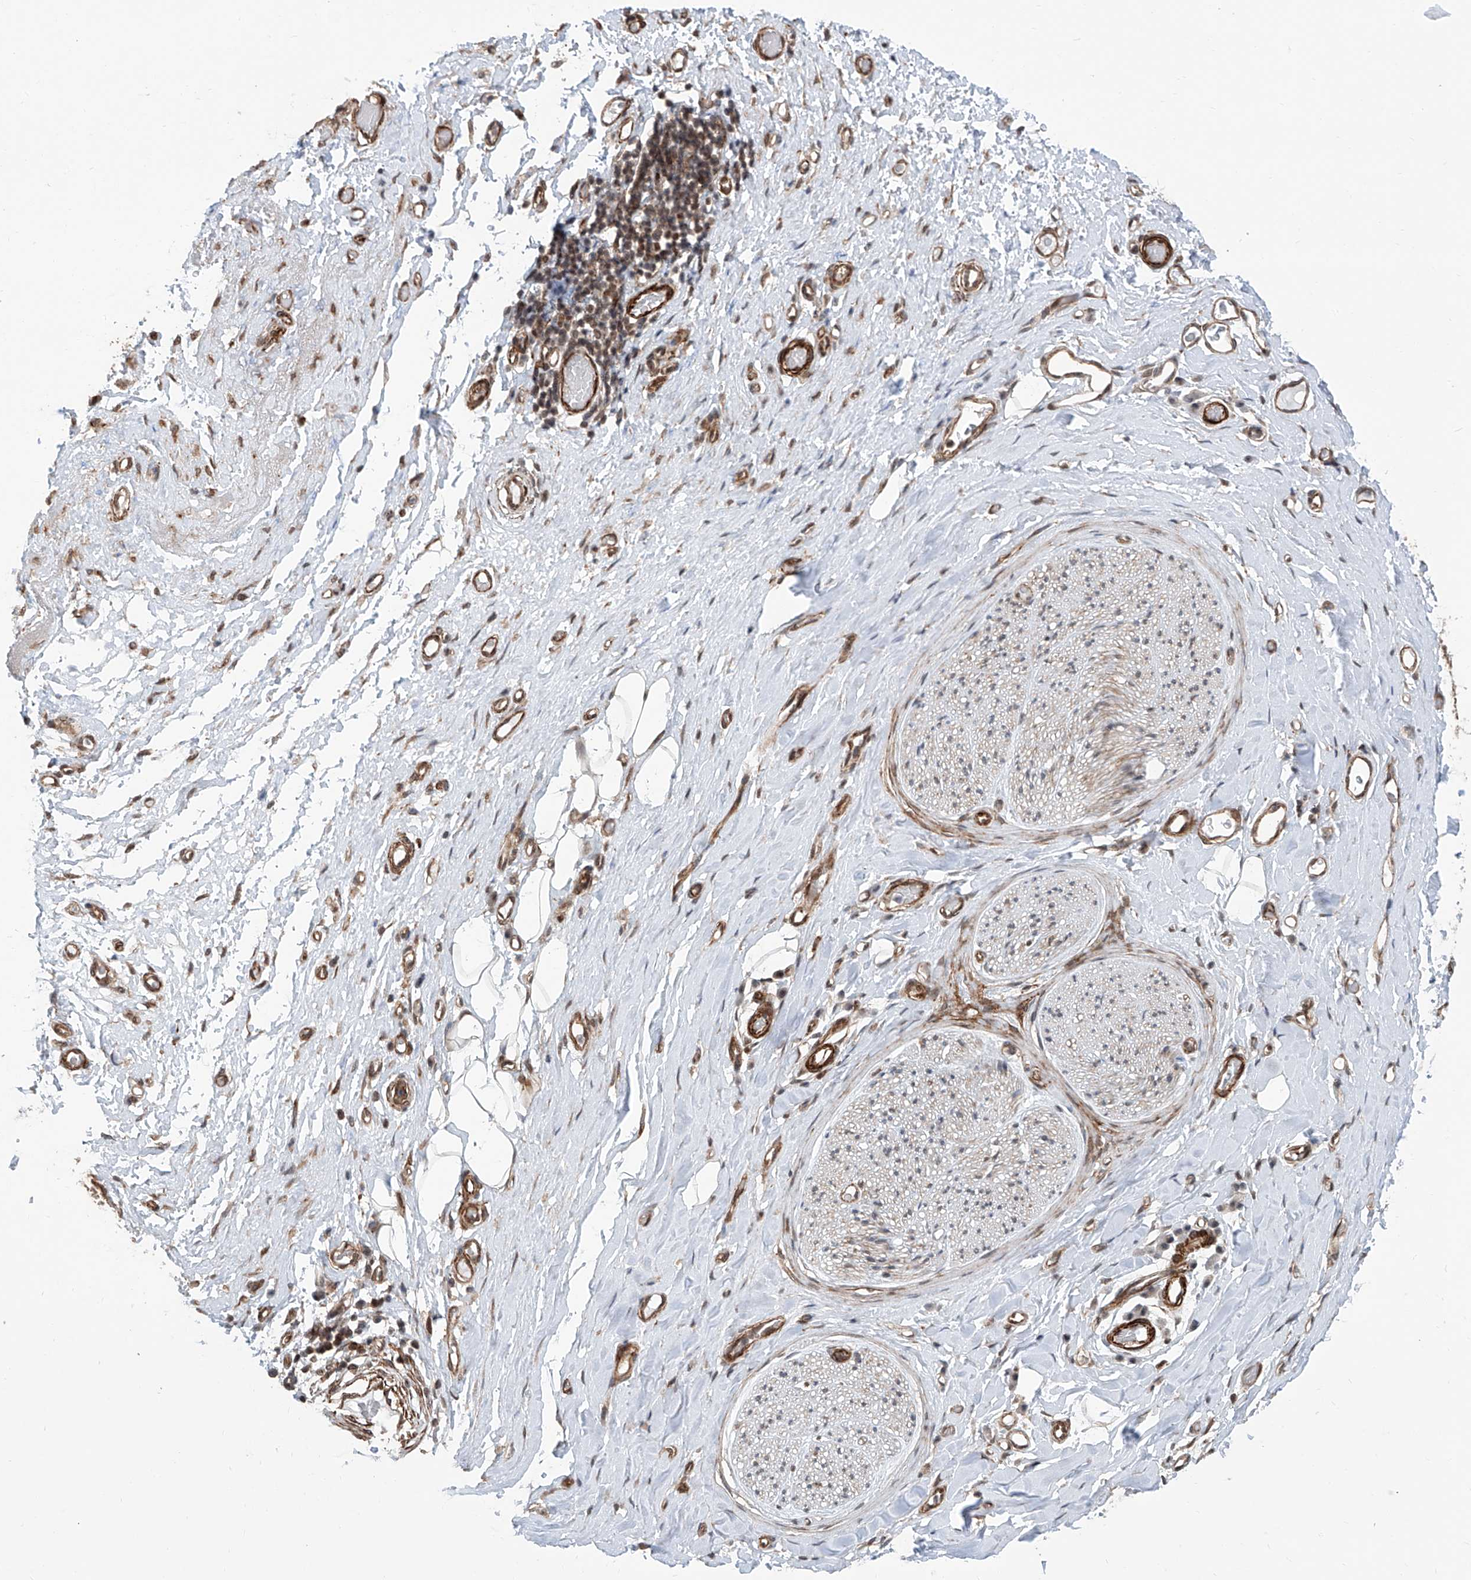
{"staining": {"intensity": "moderate", "quantity": ">75%", "location": "nuclear"}, "tissue": "adipose tissue", "cell_type": "Adipocytes", "image_type": "normal", "snomed": [{"axis": "morphology", "description": "Normal tissue, NOS"}, {"axis": "morphology", "description": "Adenocarcinoma, NOS"}, {"axis": "topography", "description": "Esophagus"}, {"axis": "topography", "description": "Stomach, upper"}, {"axis": "topography", "description": "Peripheral nerve tissue"}], "caption": "Benign adipose tissue displays moderate nuclear expression in about >75% of adipocytes.", "gene": "SDE2", "patient": {"sex": "male", "age": 62}}